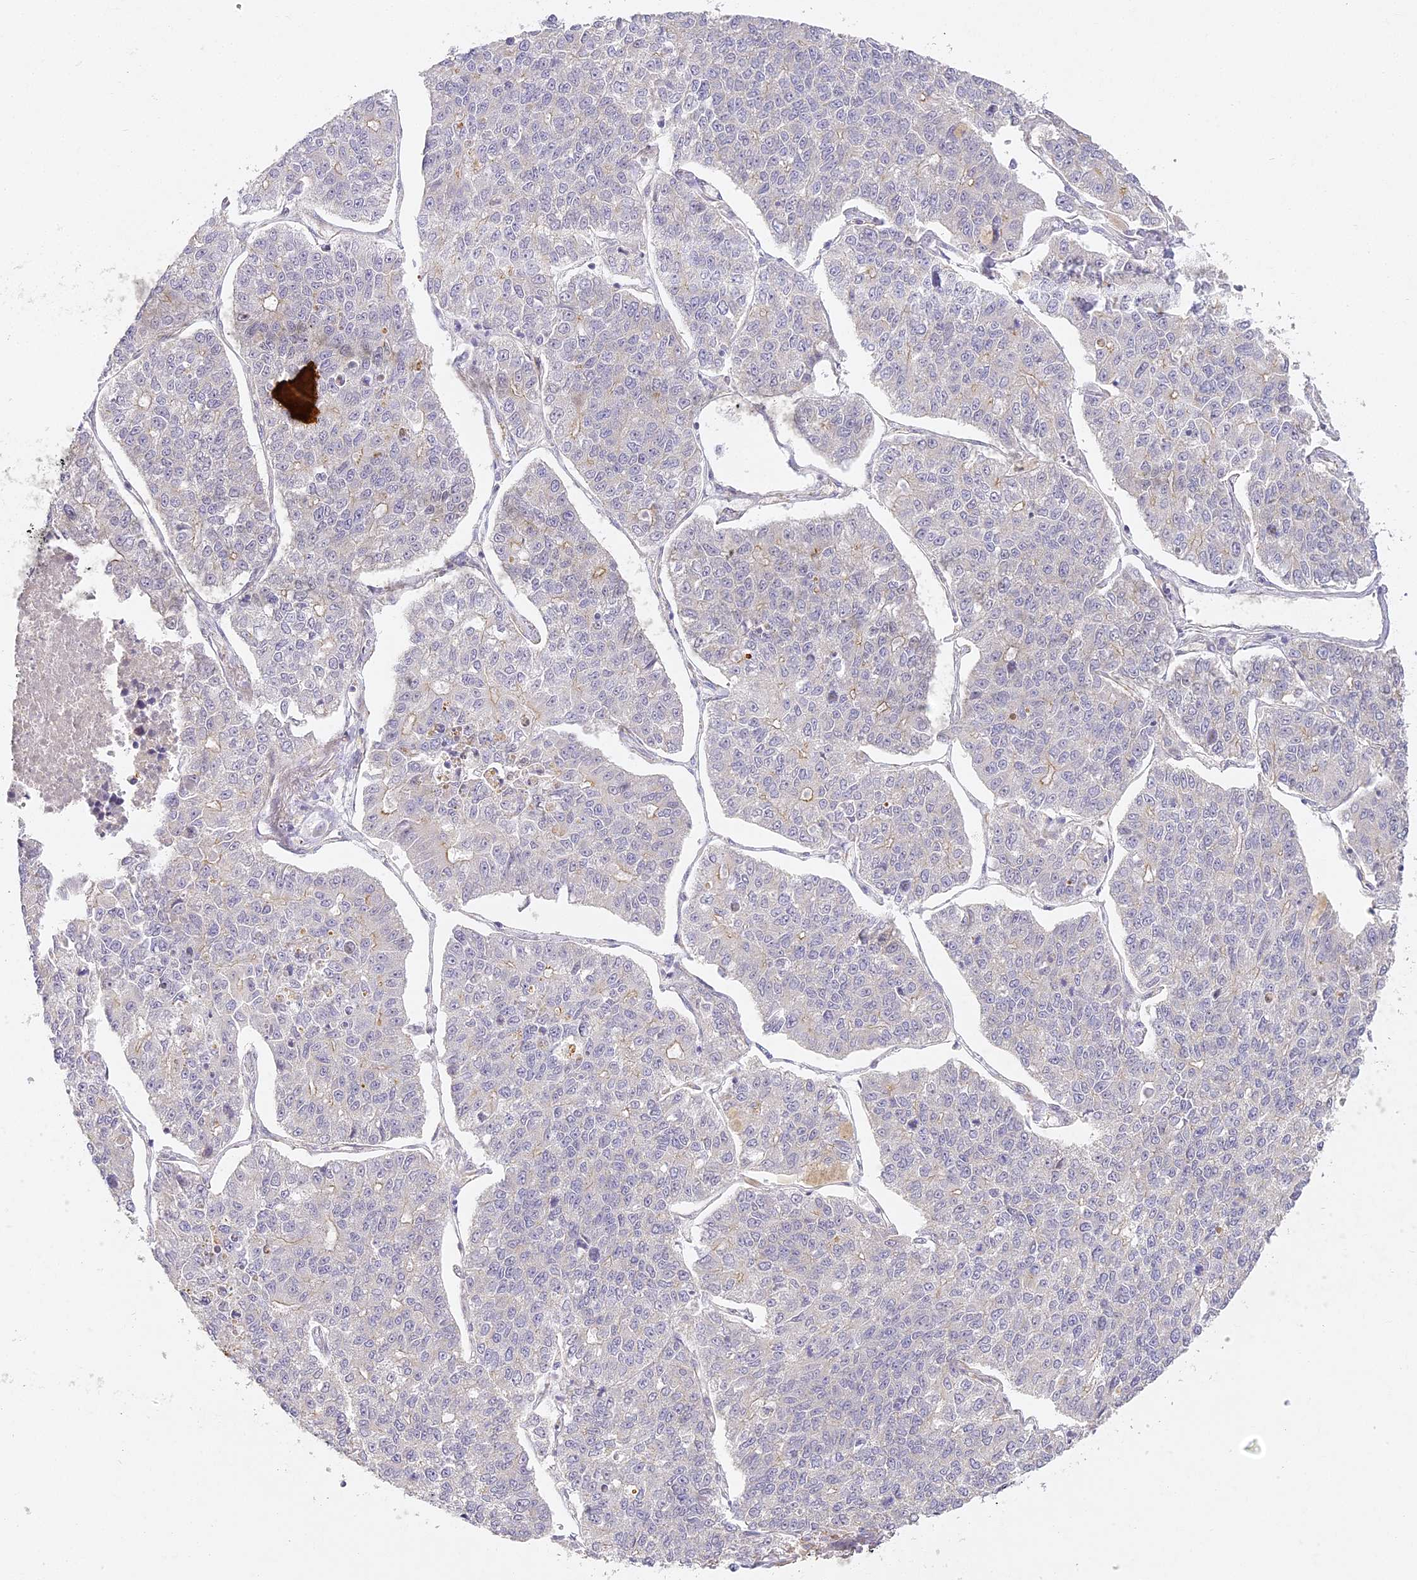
{"staining": {"intensity": "negative", "quantity": "none", "location": "none"}, "tissue": "lung cancer", "cell_type": "Tumor cells", "image_type": "cancer", "snomed": [{"axis": "morphology", "description": "Adenocarcinoma, NOS"}, {"axis": "topography", "description": "Lung"}], "caption": "Immunohistochemistry histopathology image of neoplastic tissue: human lung cancer stained with DAB reveals no significant protein positivity in tumor cells.", "gene": "MED28", "patient": {"sex": "male", "age": 49}}